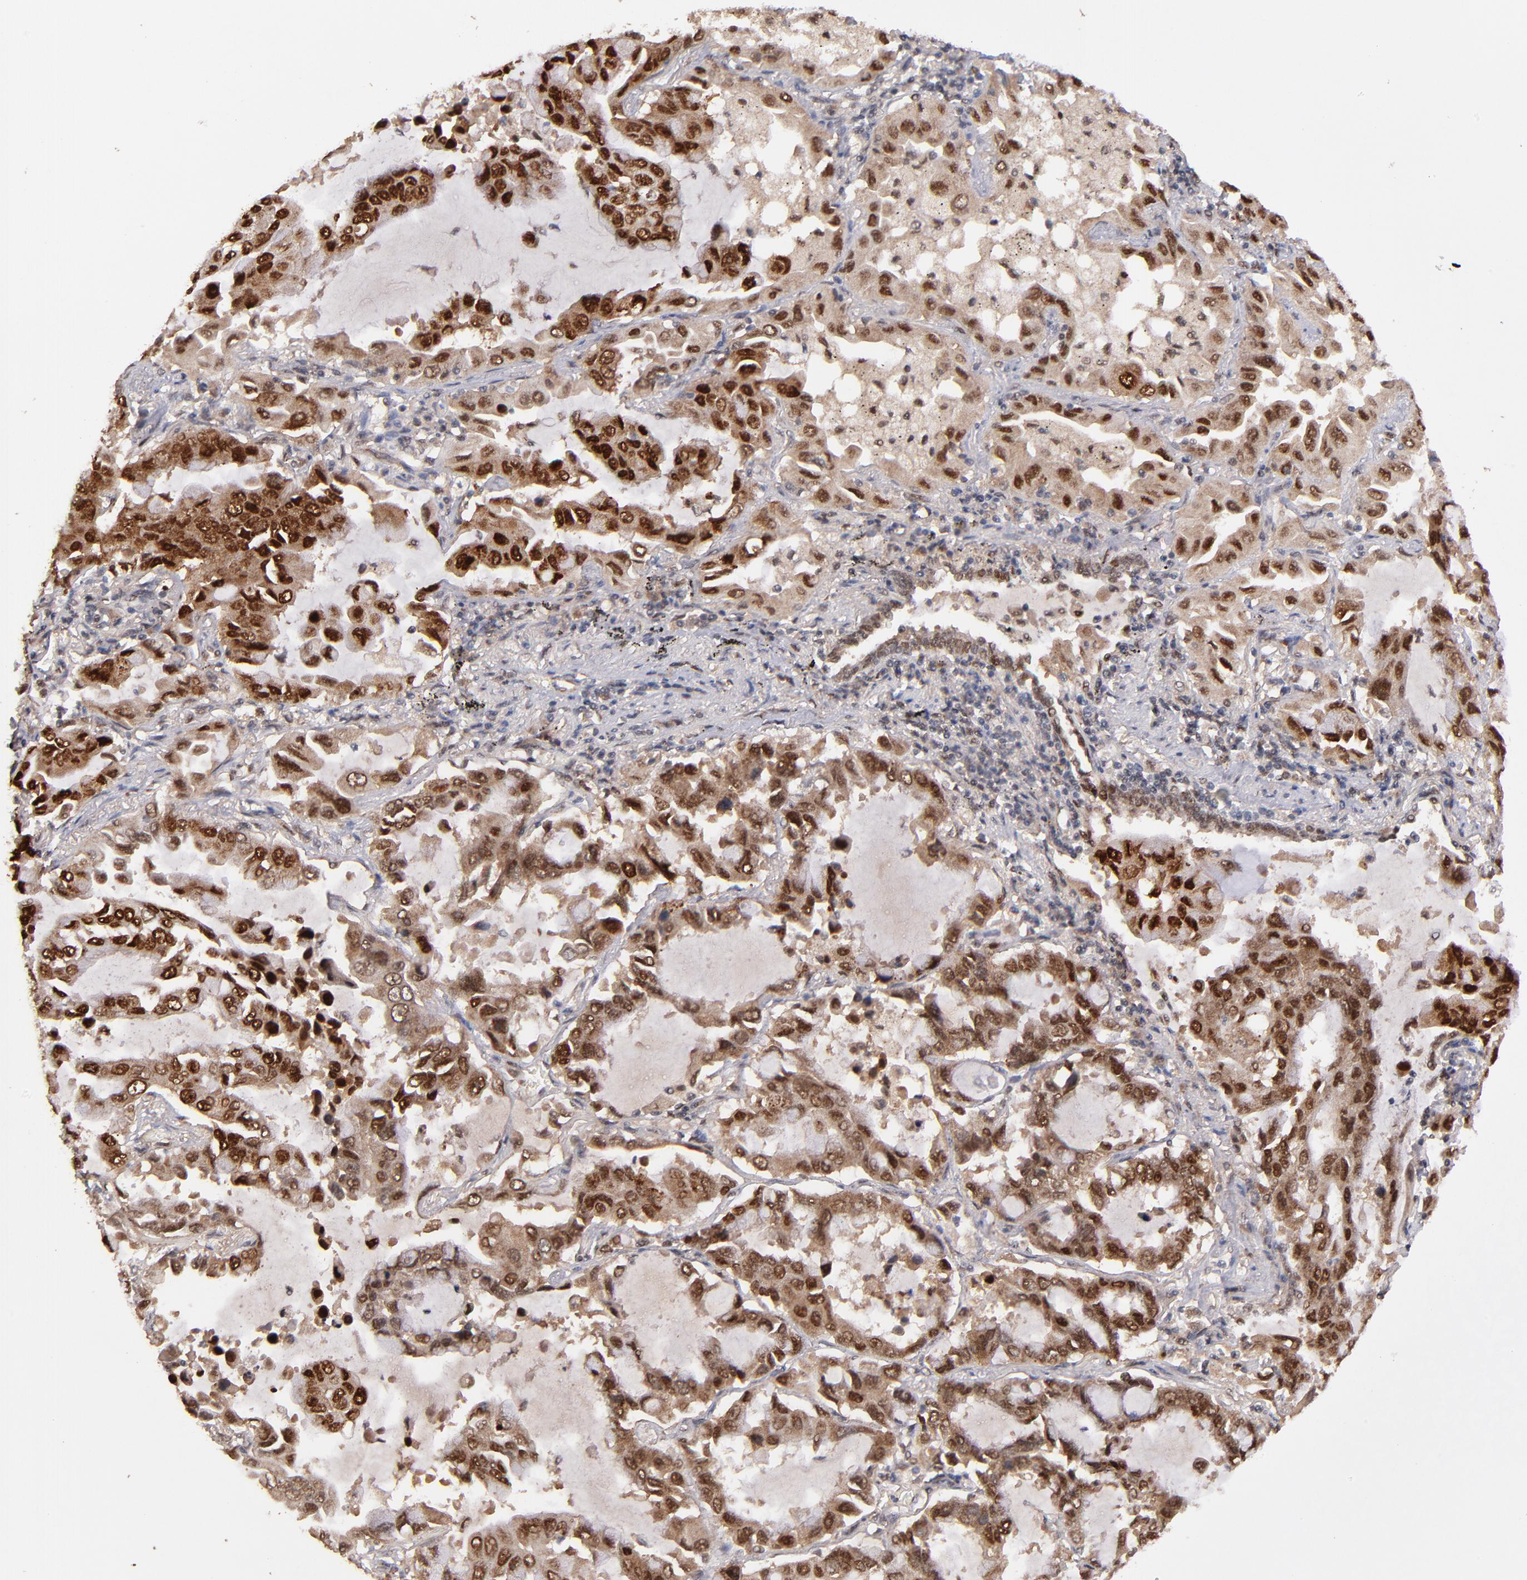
{"staining": {"intensity": "strong", "quantity": "25%-75%", "location": "cytoplasmic/membranous,nuclear"}, "tissue": "lung cancer", "cell_type": "Tumor cells", "image_type": "cancer", "snomed": [{"axis": "morphology", "description": "Adenocarcinoma, NOS"}, {"axis": "topography", "description": "Lung"}], "caption": "The image shows immunohistochemical staining of lung cancer. There is strong cytoplasmic/membranous and nuclear expression is appreciated in about 25%-75% of tumor cells. The staining was performed using DAB (3,3'-diaminobenzidine) to visualize the protein expression in brown, while the nuclei were stained in blue with hematoxylin (Magnification: 20x).", "gene": "EAPP", "patient": {"sex": "male", "age": 64}}